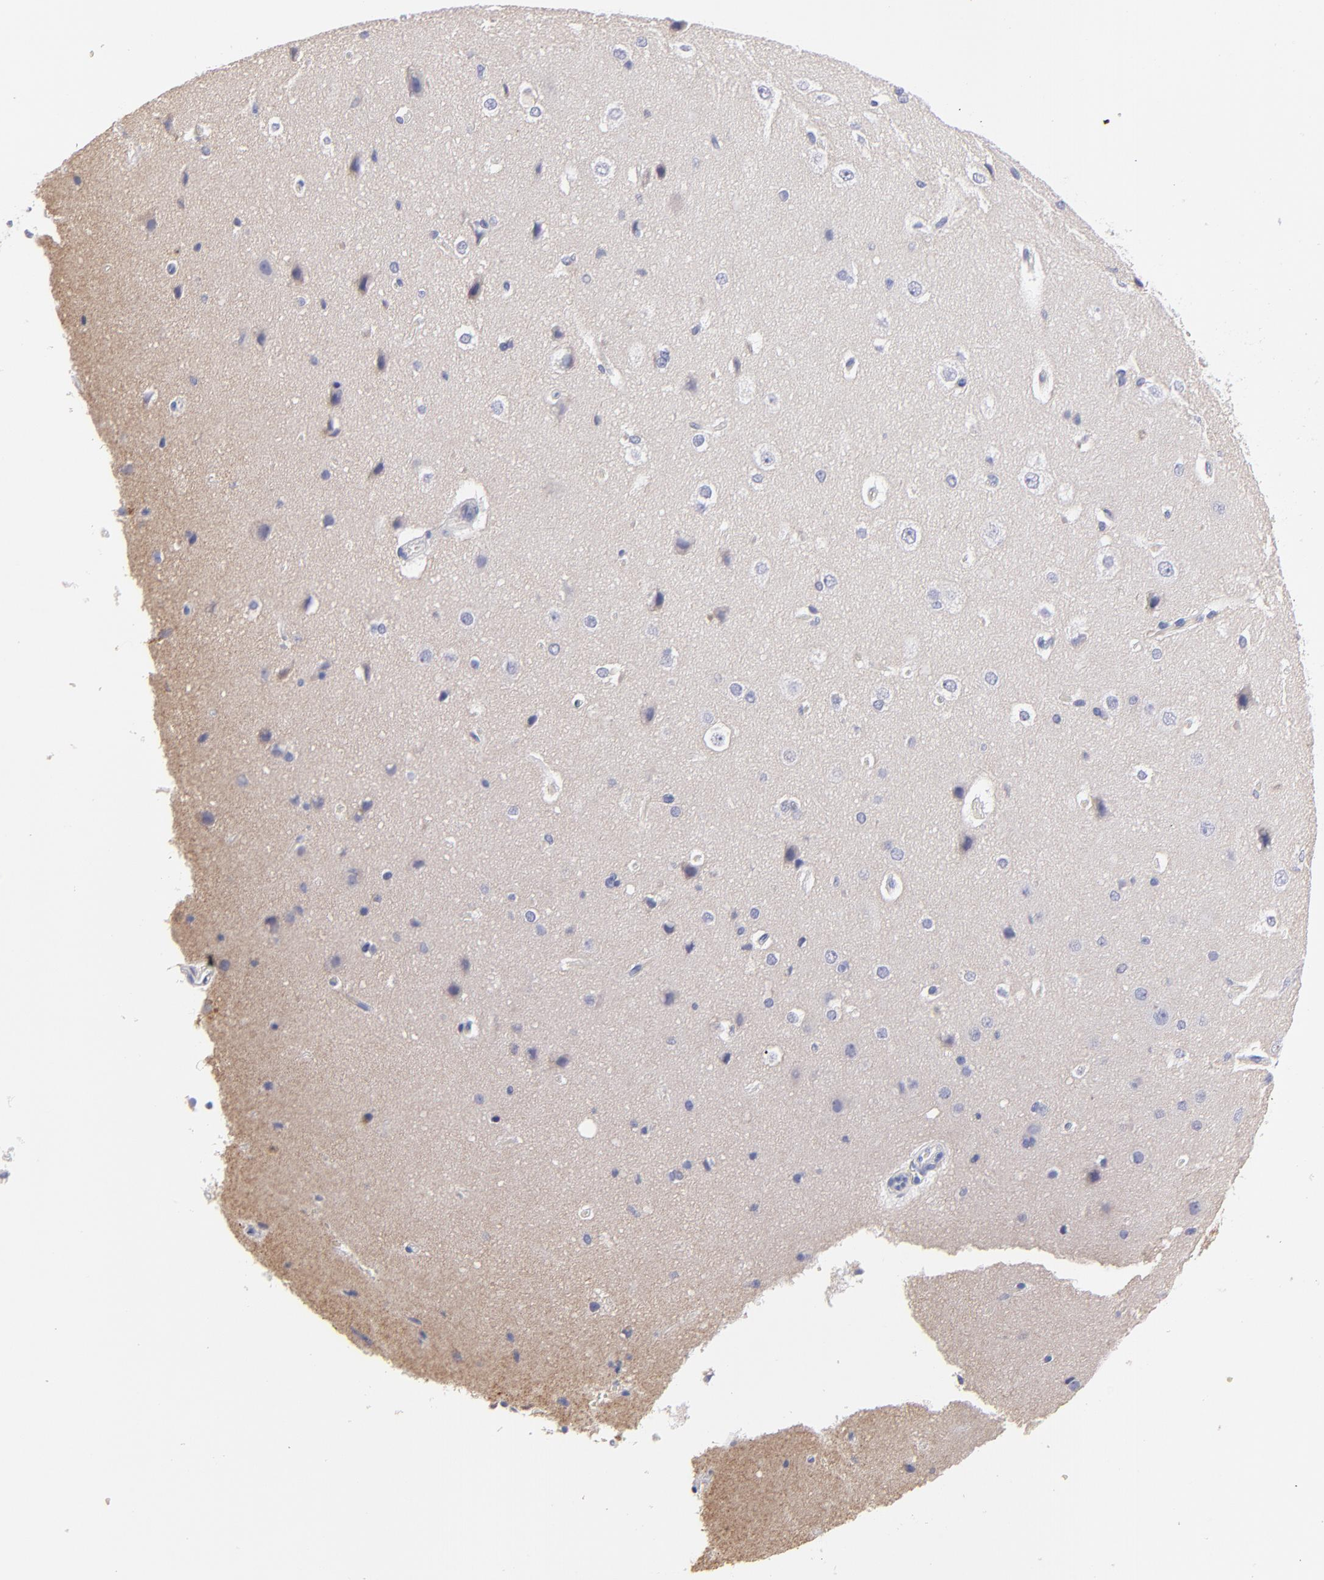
{"staining": {"intensity": "negative", "quantity": "none", "location": "none"}, "tissue": "cerebral cortex", "cell_type": "Endothelial cells", "image_type": "normal", "snomed": [{"axis": "morphology", "description": "Normal tissue, NOS"}, {"axis": "topography", "description": "Cerebral cortex"}], "caption": "DAB (3,3'-diaminobenzidine) immunohistochemical staining of unremarkable cerebral cortex displays no significant positivity in endothelial cells.", "gene": "PLVAP", "patient": {"sex": "female", "age": 45}}